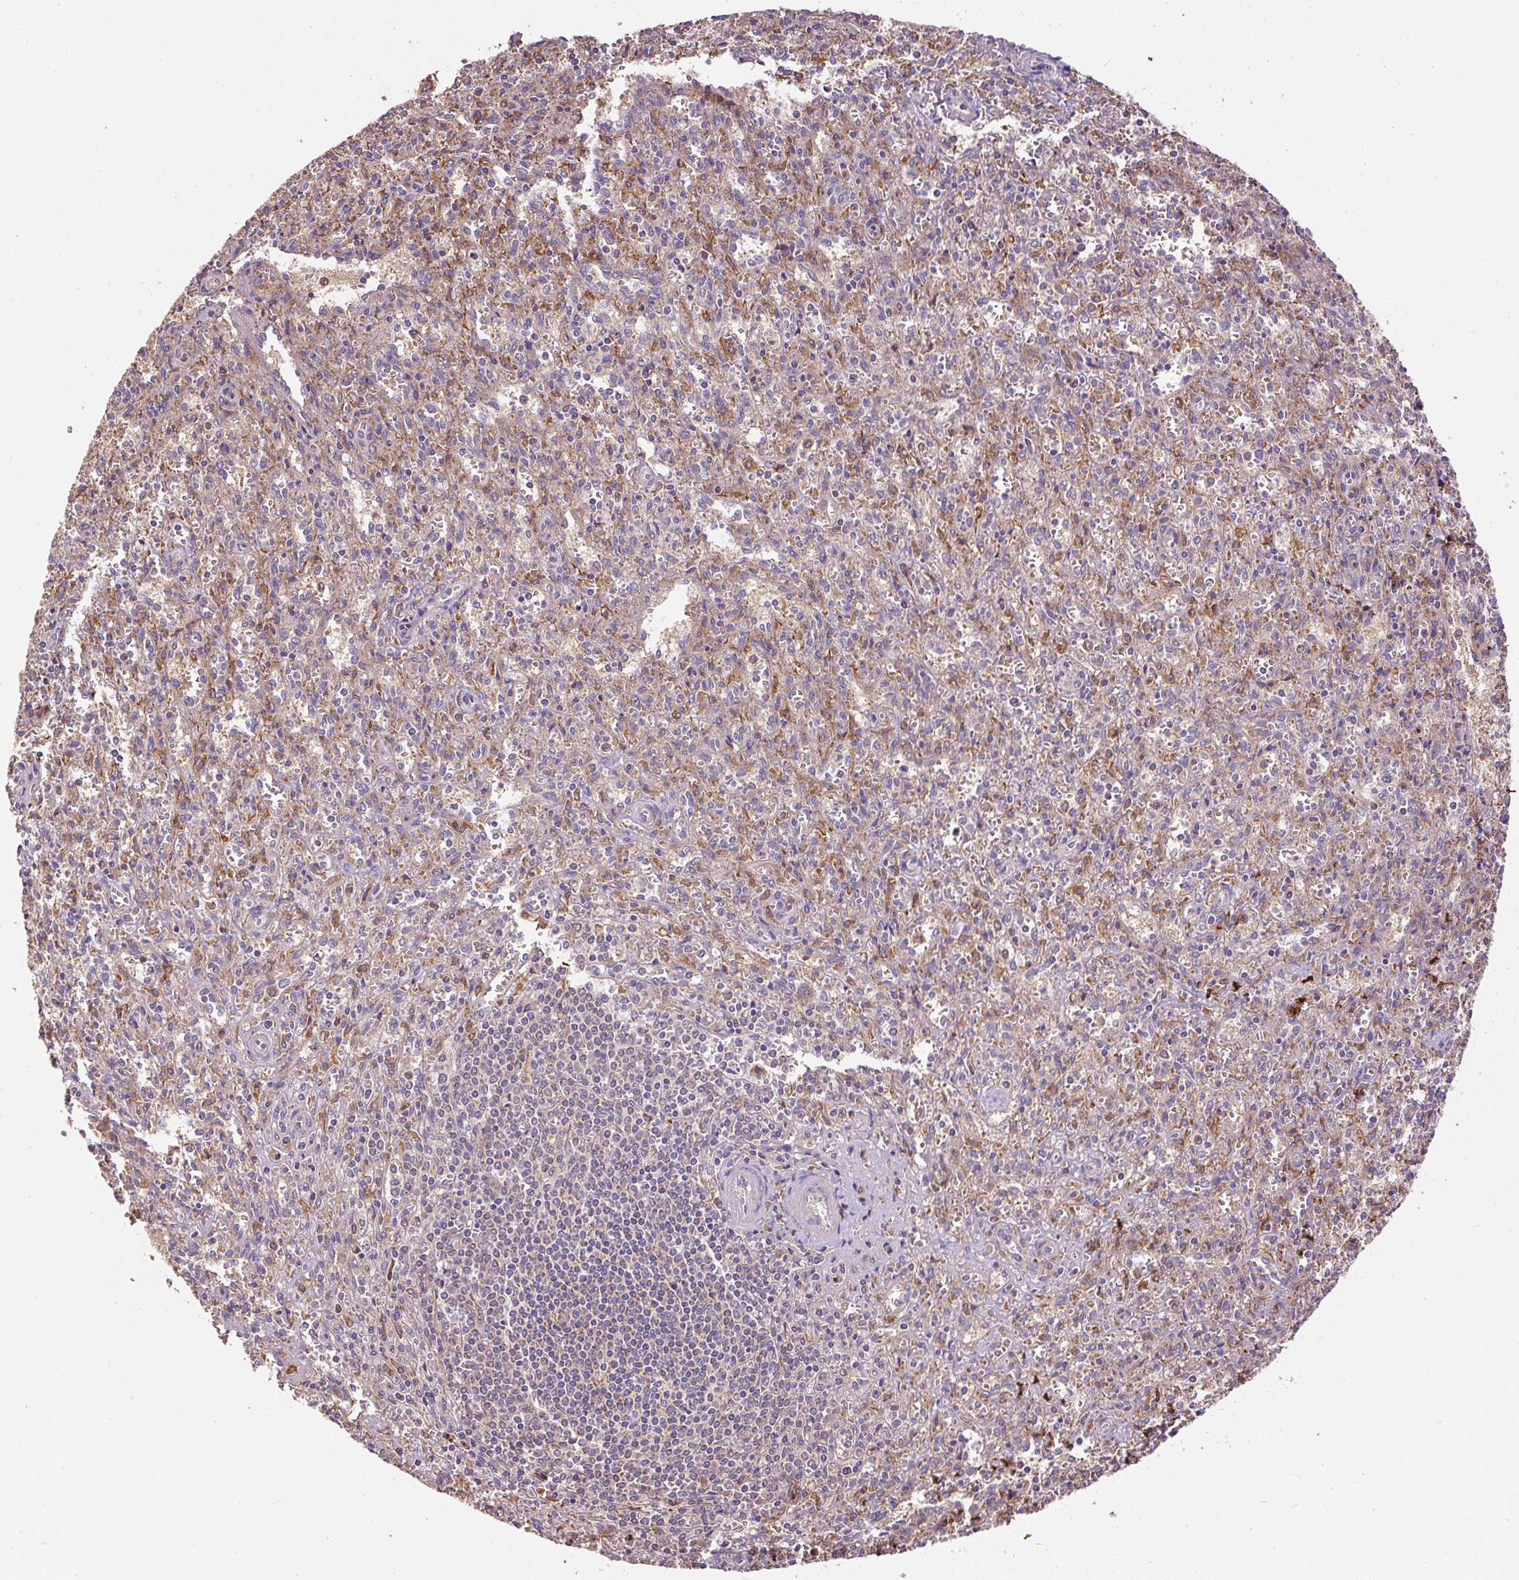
{"staining": {"intensity": "moderate", "quantity": "25%-75%", "location": "cytoplasmic/membranous"}, "tissue": "spleen", "cell_type": "Cells in red pulp", "image_type": "normal", "snomed": [{"axis": "morphology", "description": "Normal tissue, NOS"}, {"axis": "topography", "description": "Spleen"}], "caption": "Spleen stained for a protein (brown) shows moderate cytoplasmic/membranous positive expression in approximately 25%-75% of cells in red pulp.", "gene": "DAPK1", "patient": {"sex": "female", "age": 26}}